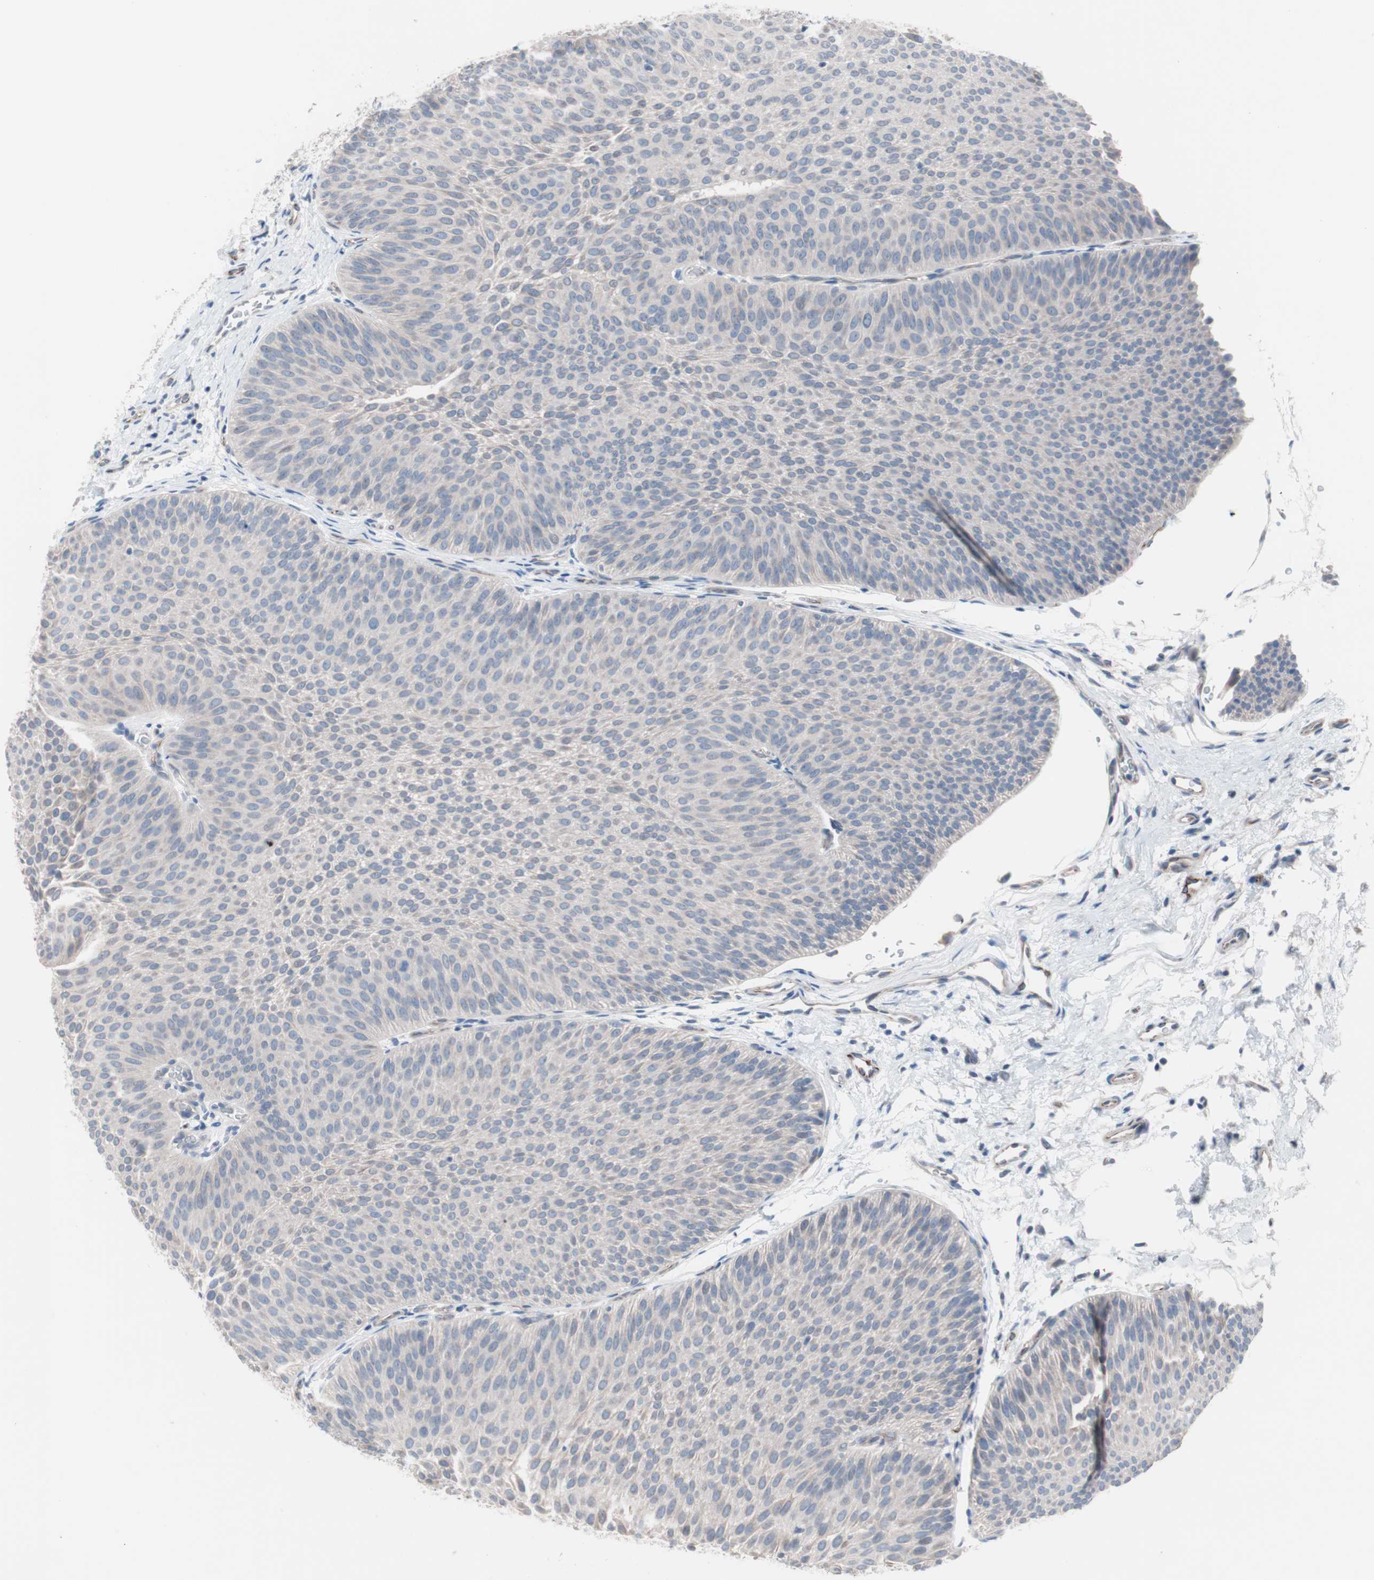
{"staining": {"intensity": "weak", "quantity": "25%-75%", "location": "cytoplasmic/membranous"}, "tissue": "urothelial cancer", "cell_type": "Tumor cells", "image_type": "cancer", "snomed": [{"axis": "morphology", "description": "Urothelial carcinoma, Low grade"}, {"axis": "topography", "description": "Urinary bladder"}], "caption": "IHC of urothelial cancer exhibits low levels of weak cytoplasmic/membranous expression in approximately 25%-75% of tumor cells. (Stains: DAB in brown, nuclei in blue, Microscopy: brightfield microscopy at high magnification).", "gene": "ULBP1", "patient": {"sex": "female", "age": 60}}